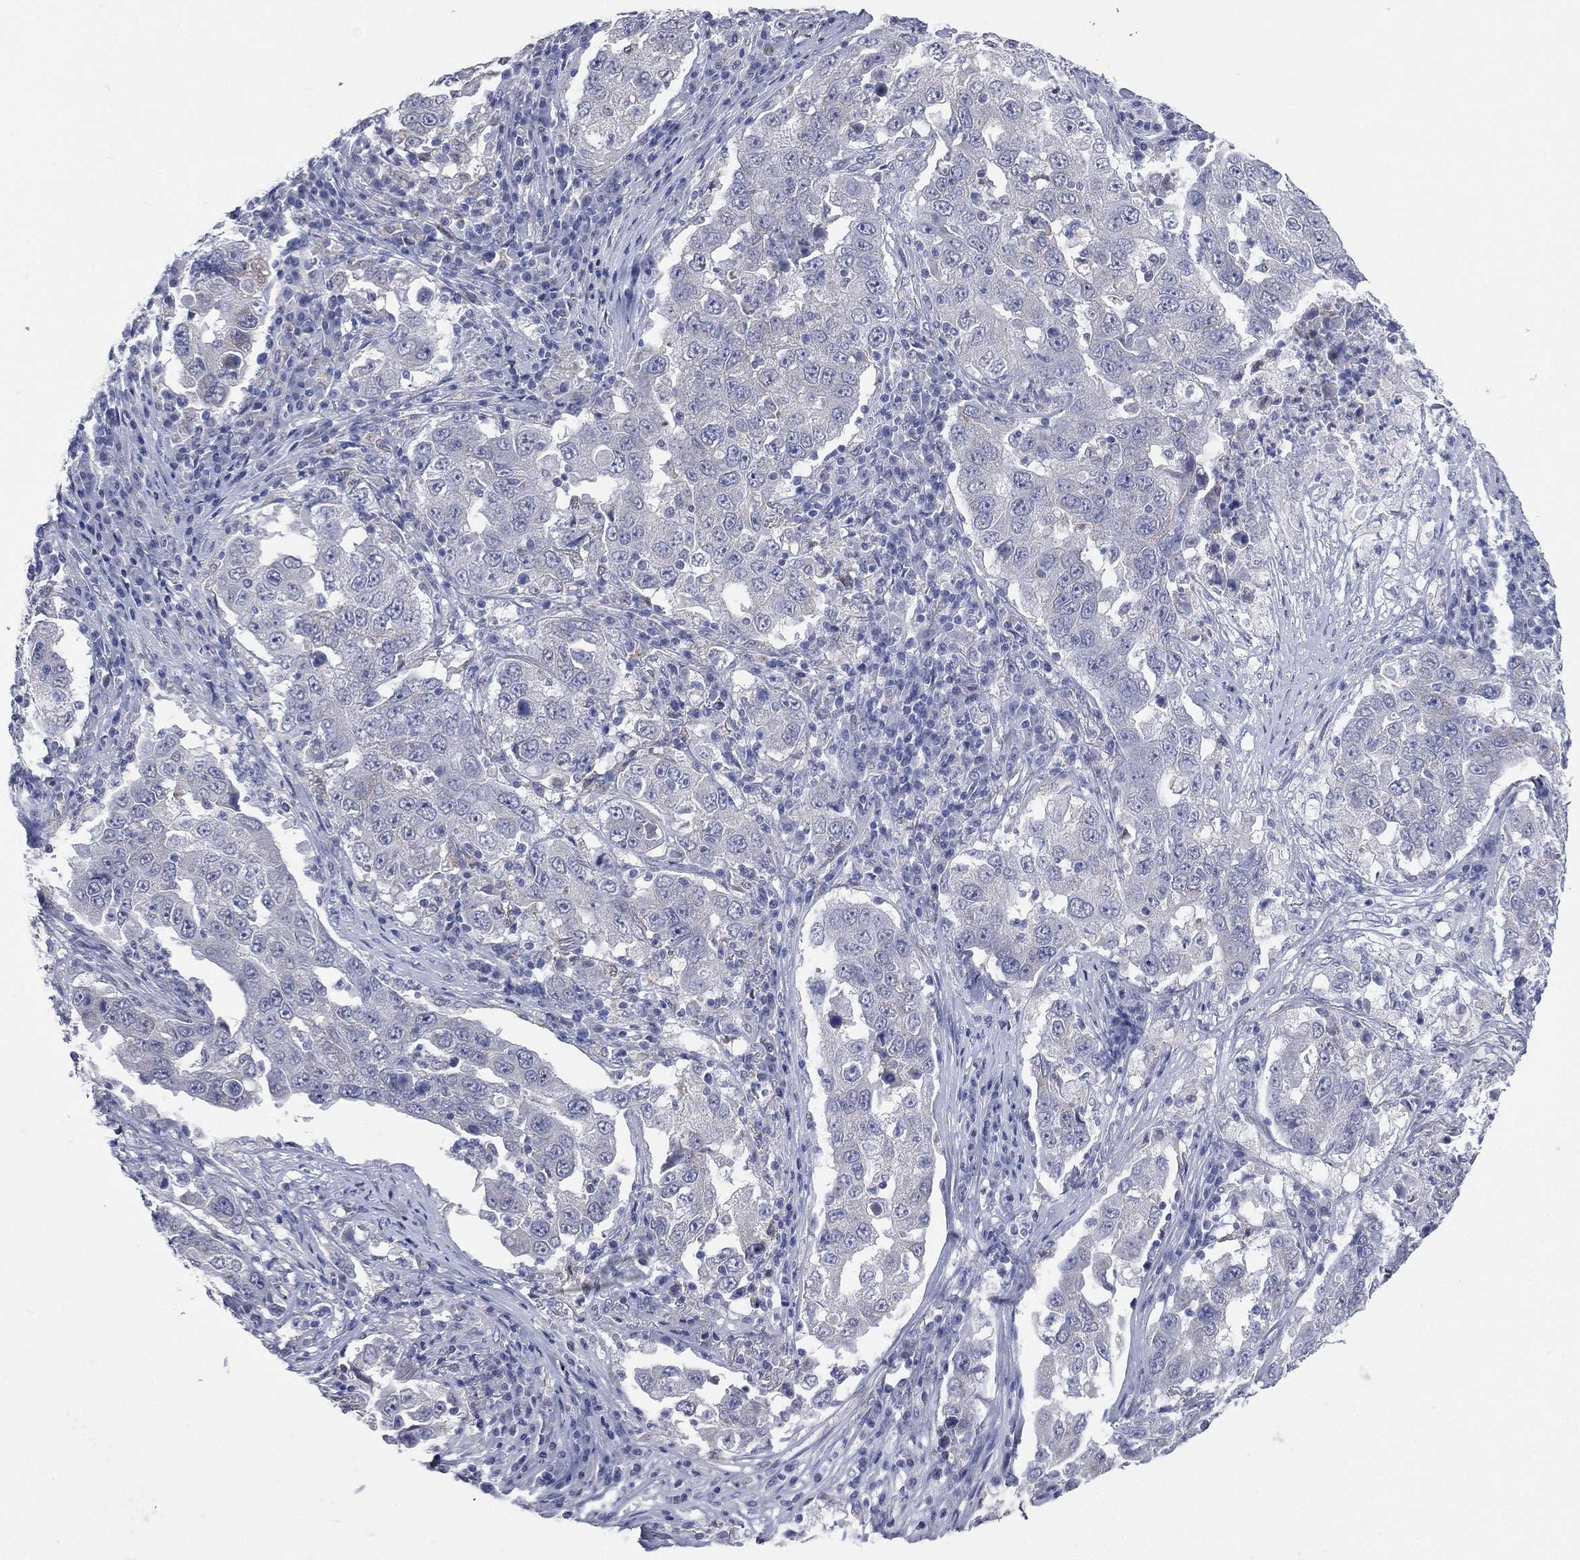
{"staining": {"intensity": "negative", "quantity": "none", "location": "none"}, "tissue": "lung cancer", "cell_type": "Tumor cells", "image_type": "cancer", "snomed": [{"axis": "morphology", "description": "Adenocarcinoma, NOS"}, {"axis": "topography", "description": "Lung"}], "caption": "Immunohistochemistry micrograph of neoplastic tissue: adenocarcinoma (lung) stained with DAB reveals no significant protein staining in tumor cells.", "gene": "AKAP3", "patient": {"sex": "male", "age": 73}}